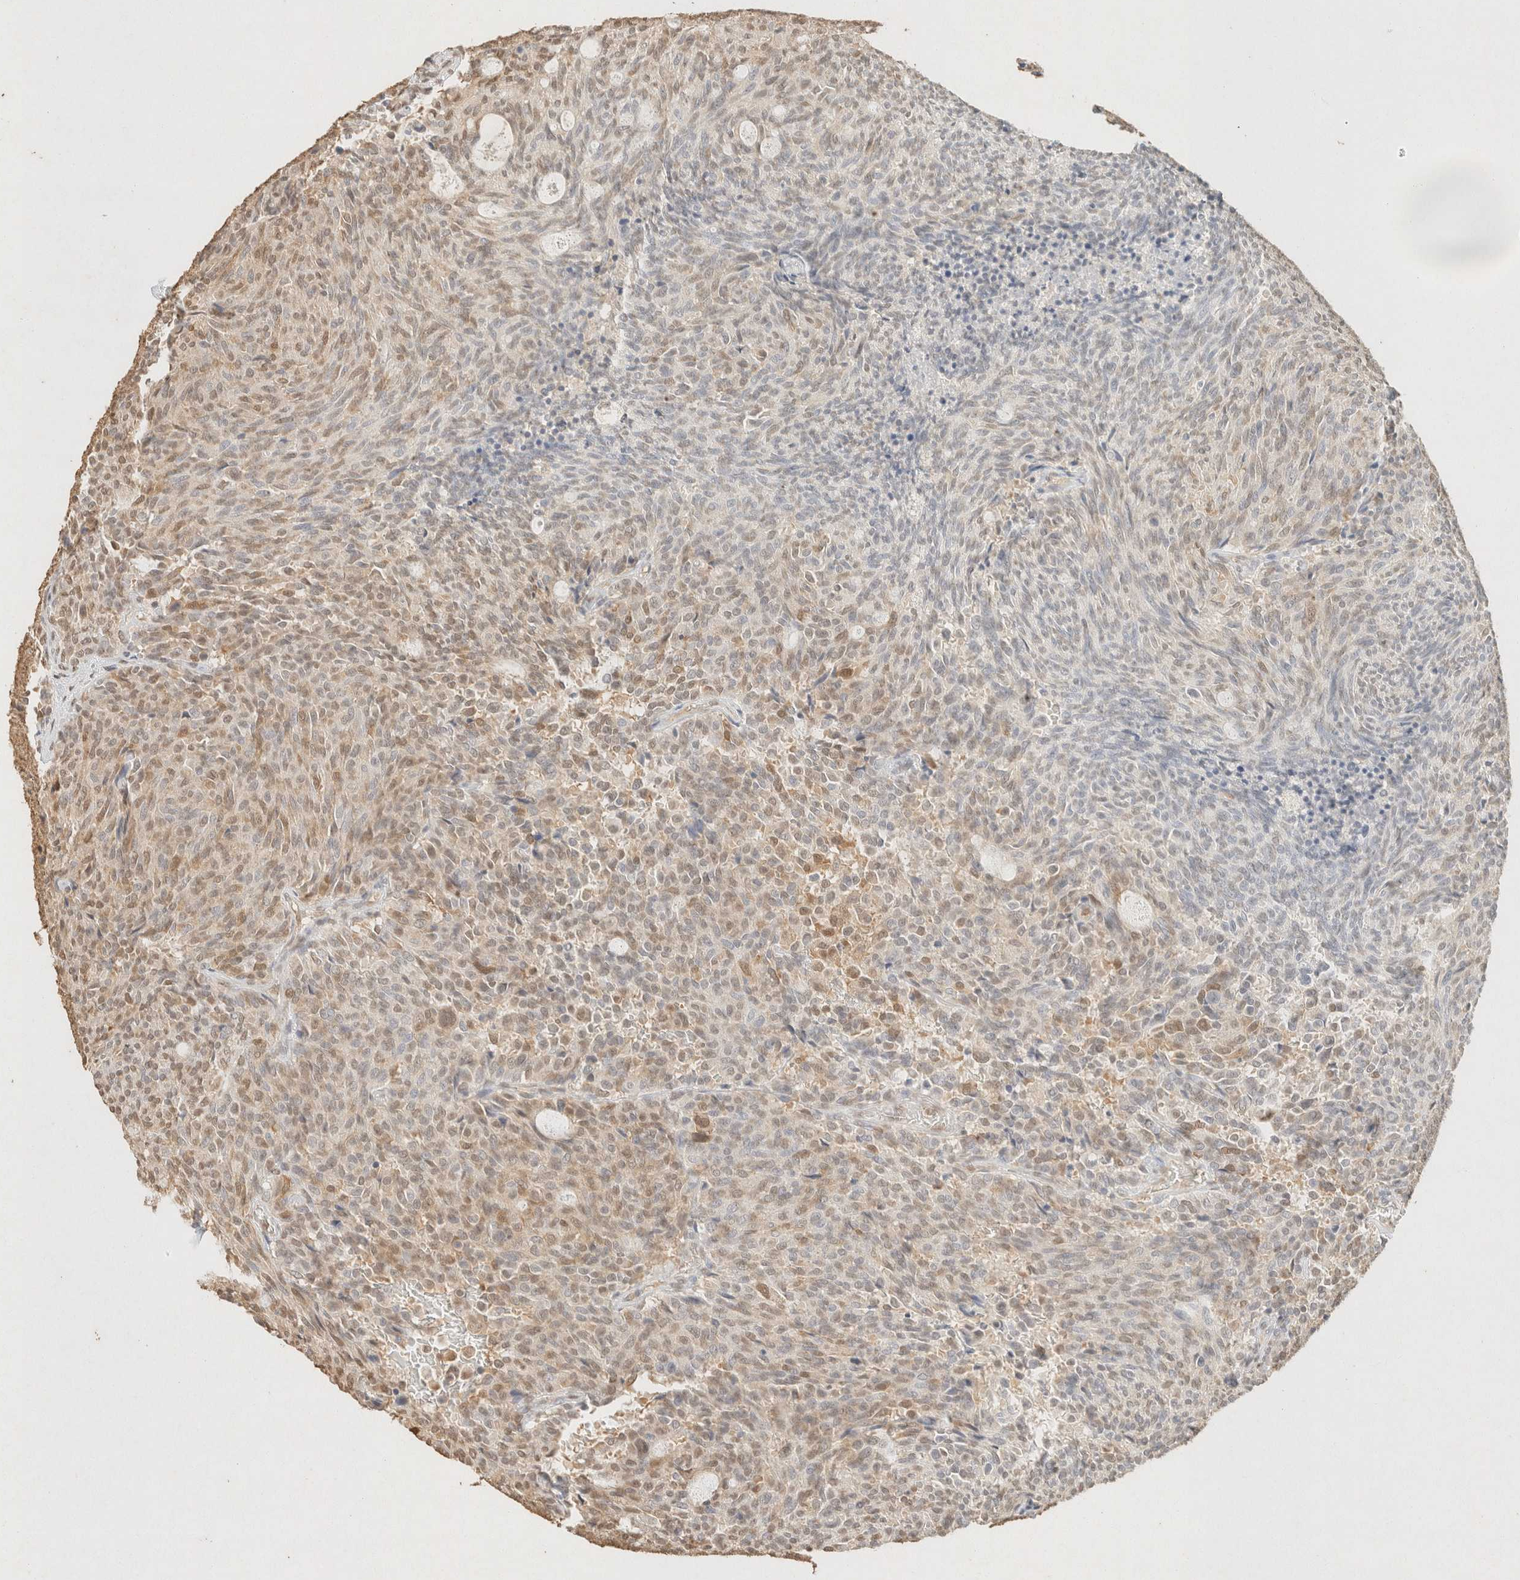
{"staining": {"intensity": "weak", "quantity": ">75%", "location": "cytoplasmic/membranous,nuclear"}, "tissue": "carcinoid", "cell_type": "Tumor cells", "image_type": "cancer", "snomed": [{"axis": "morphology", "description": "Carcinoid, malignant, NOS"}, {"axis": "topography", "description": "Pancreas"}], "caption": "Protein staining by immunohistochemistry (IHC) demonstrates weak cytoplasmic/membranous and nuclear positivity in approximately >75% of tumor cells in carcinoid (malignant).", "gene": "S100A13", "patient": {"sex": "female", "age": 54}}